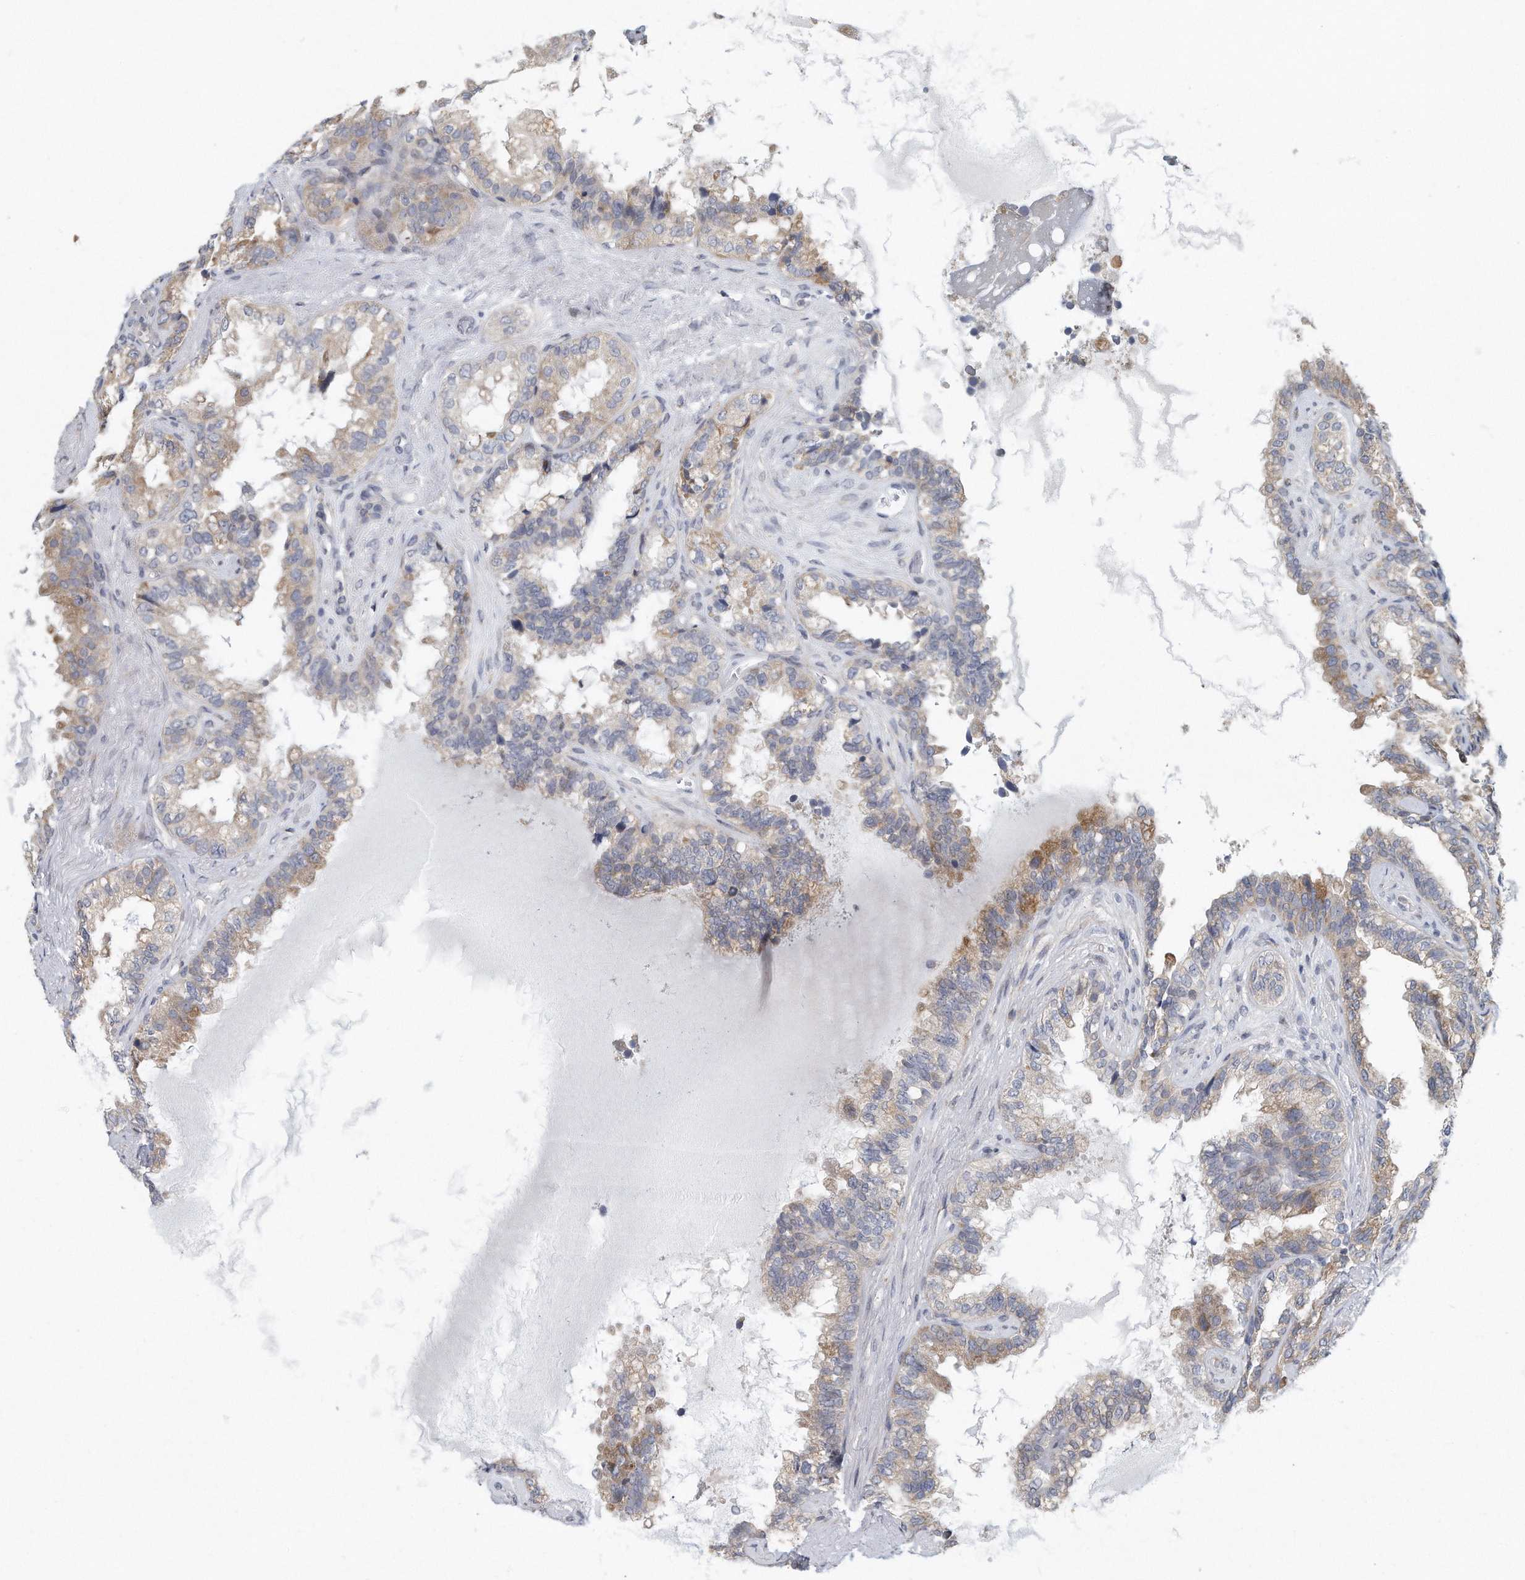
{"staining": {"intensity": "weak", "quantity": "25%-75%", "location": "cytoplasmic/membranous"}, "tissue": "seminal vesicle", "cell_type": "Glandular cells", "image_type": "normal", "snomed": [{"axis": "morphology", "description": "Normal tissue, NOS"}, {"axis": "topography", "description": "Seminal veicle"}], "caption": "DAB immunohistochemical staining of benign seminal vesicle exhibits weak cytoplasmic/membranous protein staining in approximately 25%-75% of glandular cells.", "gene": "VLDLR", "patient": {"sex": "male", "age": 80}}